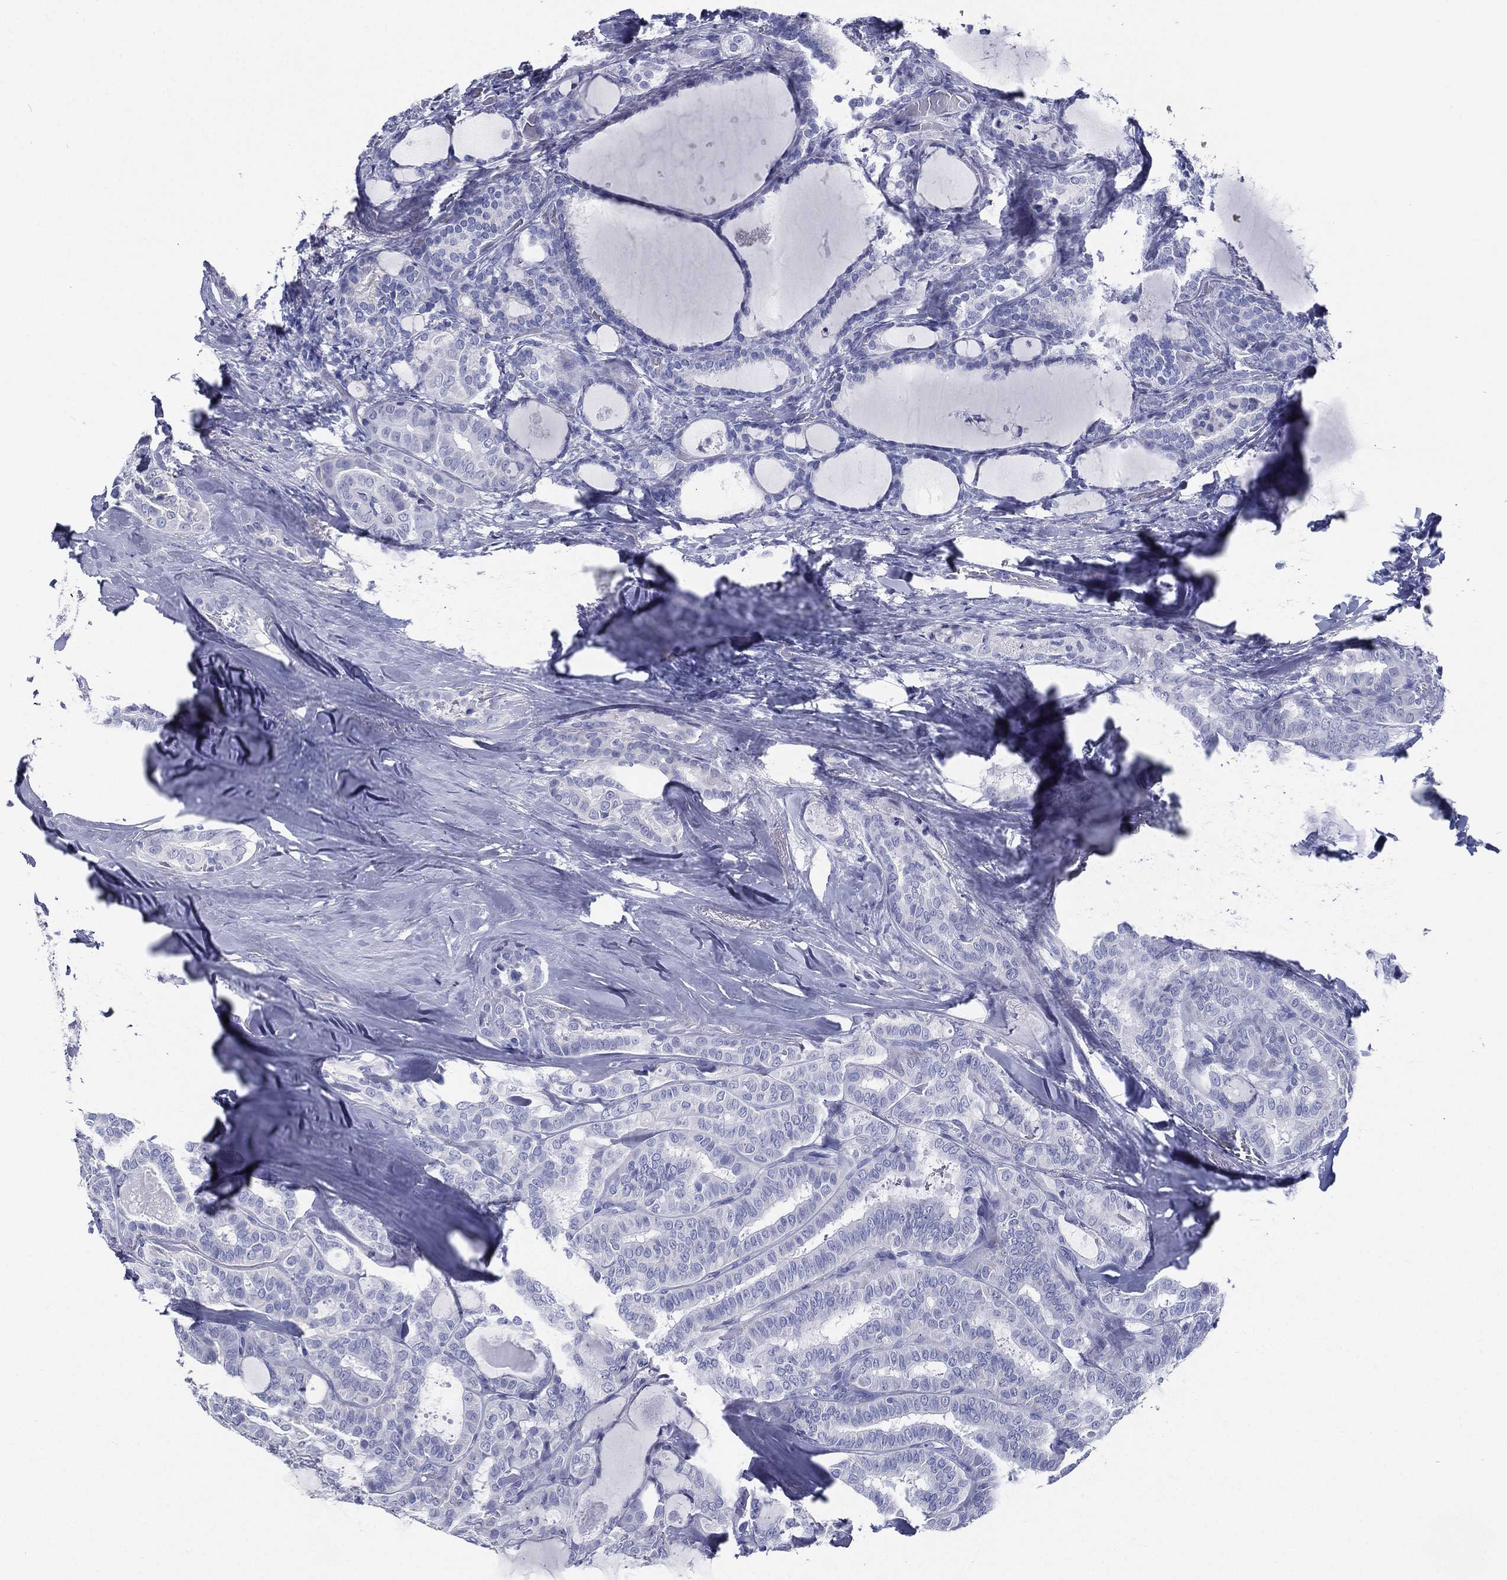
{"staining": {"intensity": "negative", "quantity": "none", "location": "none"}, "tissue": "thyroid cancer", "cell_type": "Tumor cells", "image_type": "cancer", "snomed": [{"axis": "morphology", "description": "Papillary adenocarcinoma, NOS"}, {"axis": "topography", "description": "Thyroid gland"}], "caption": "An image of human thyroid cancer is negative for staining in tumor cells. (Immunohistochemistry, brightfield microscopy, high magnification).", "gene": "RSPH4A", "patient": {"sex": "female", "age": 39}}